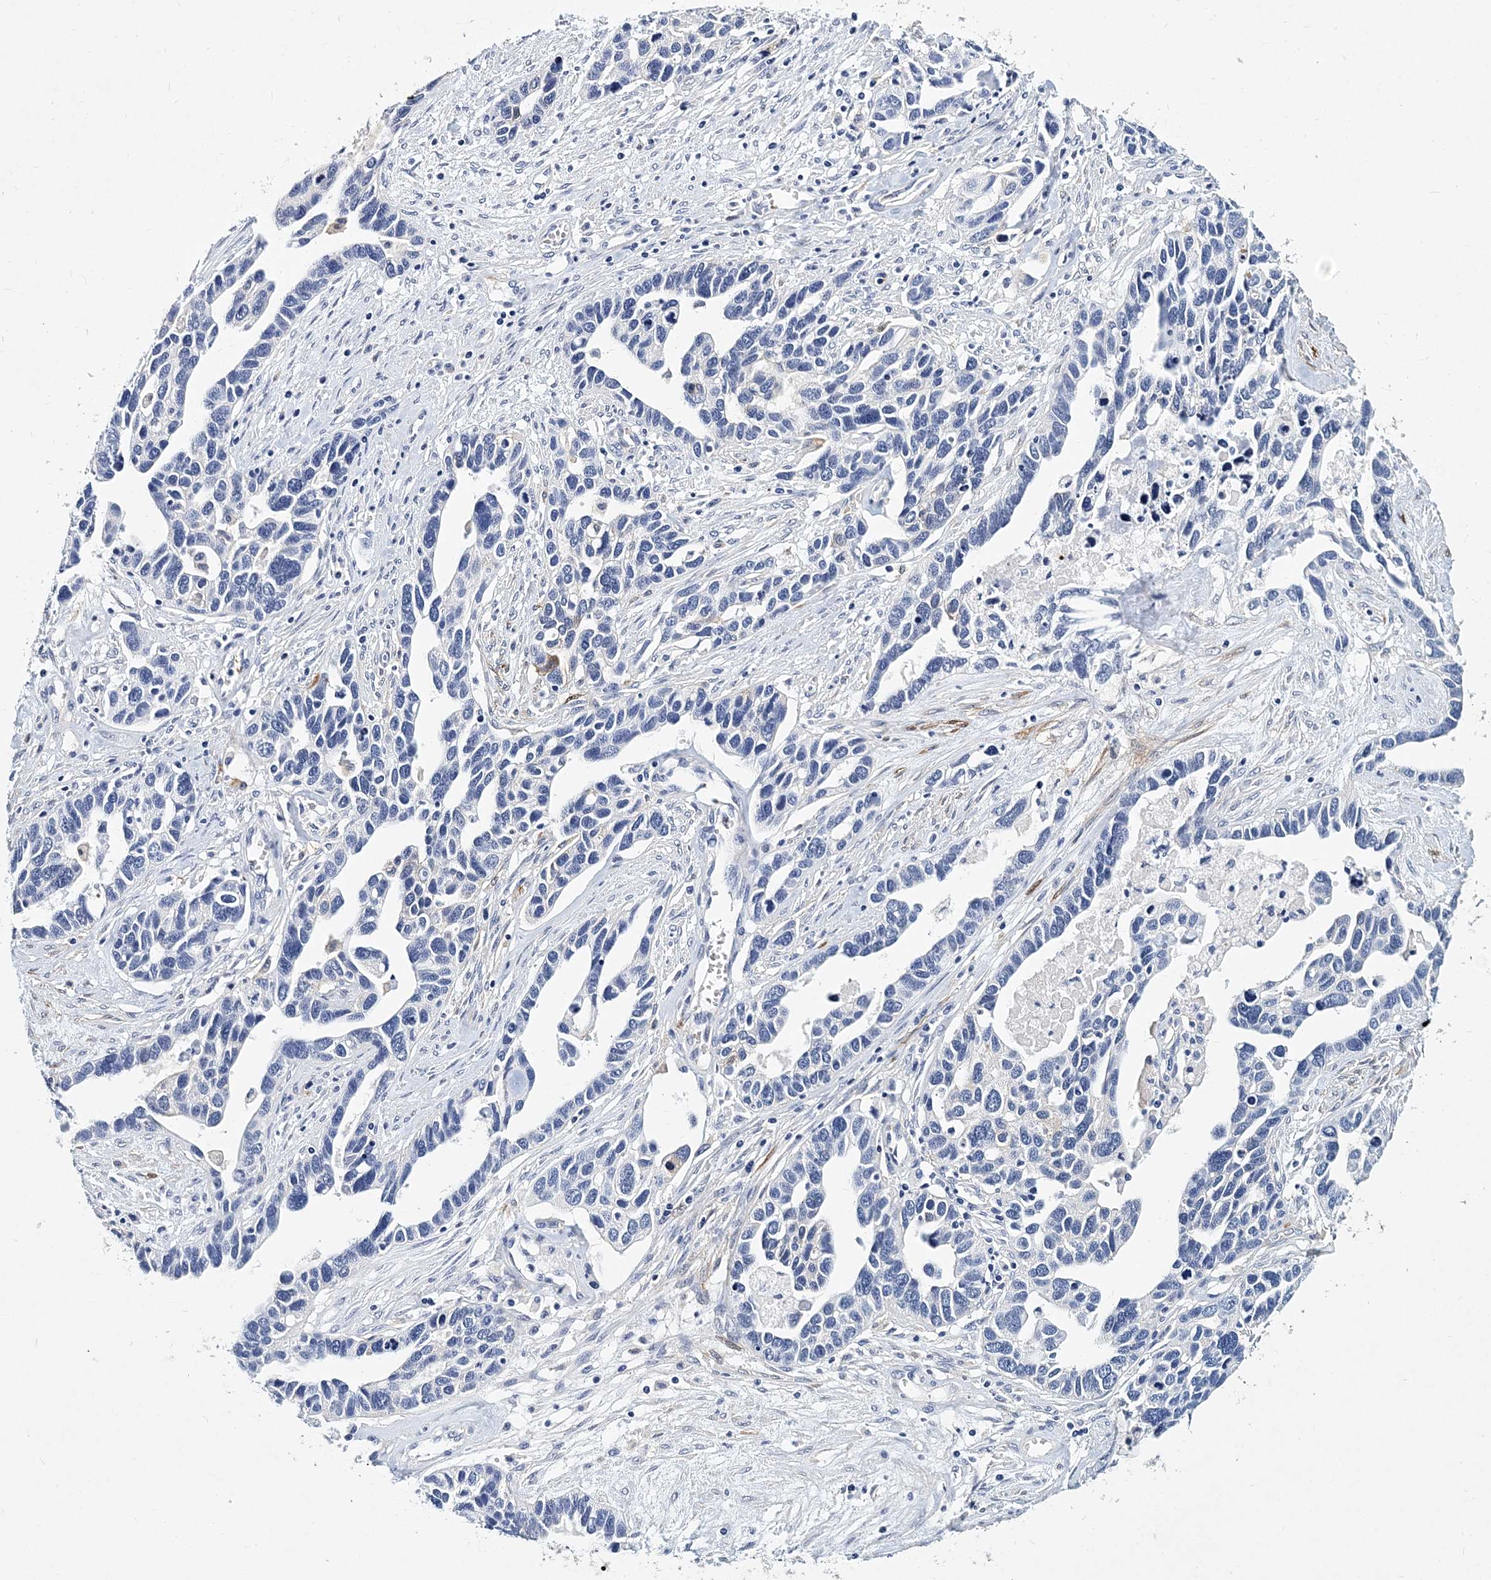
{"staining": {"intensity": "negative", "quantity": "none", "location": "none"}, "tissue": "ovarian cancer", "cell_type": "Tumor cells", "image_type": "cancer", "snomed": [{"axis": "morphology", "description": "Cystadenocarcinoma, serous, NOS"}, {"axis": "topography", "description": "Ovary"}], "caption": "This photomicrograph is of ovarian cancer (serous cystadenocarcinoma) stained with IHC to label a protein in brown with the nuclei are counter-stained blue. There is no positivity in tumor cells.", "gene": "ITGA2B", "patient": {"sex": "female", "age": 54}}